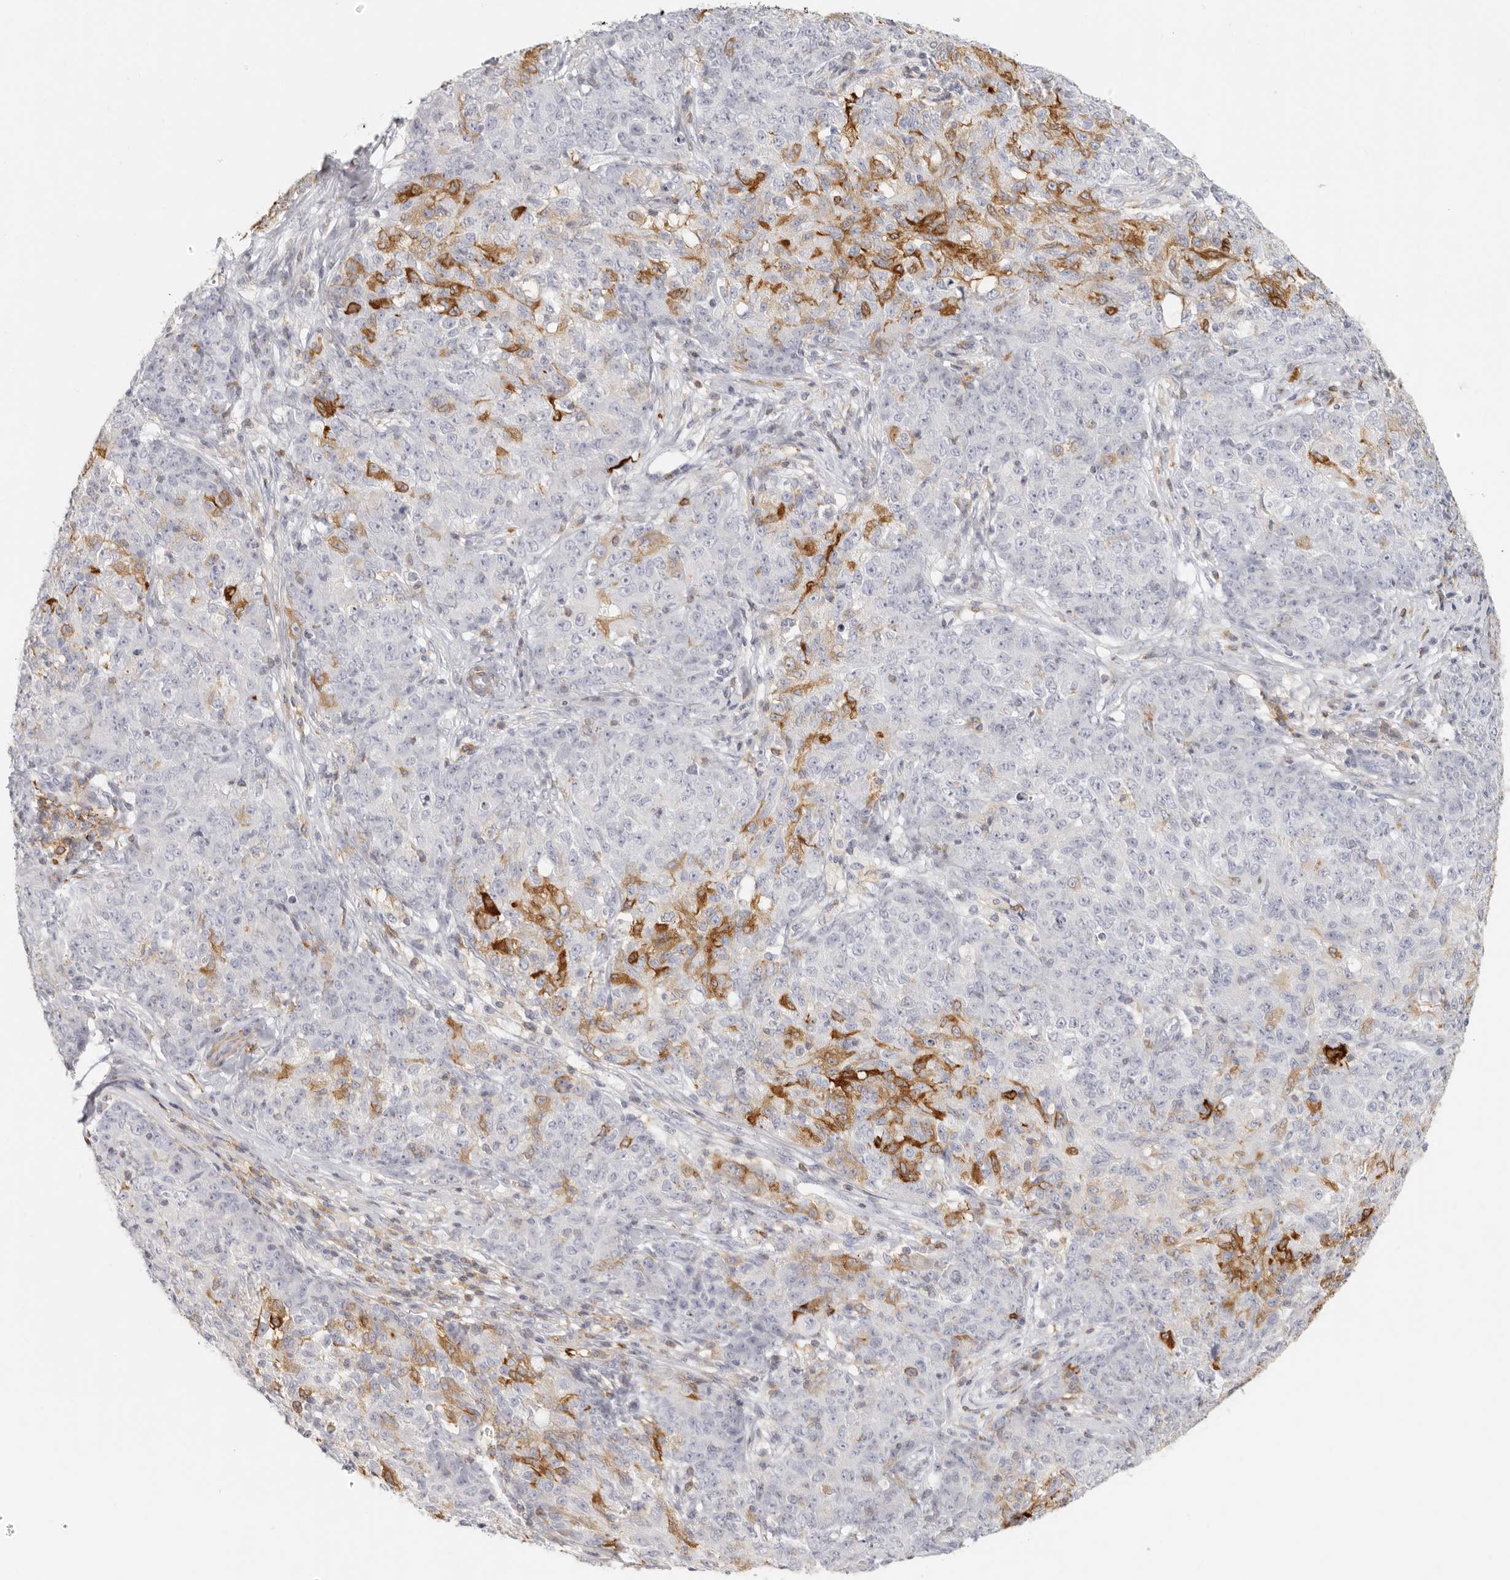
{"staining": {"intensity": "moderate", "quantity": "<25%", "location": "cytoplasmic/membranous"}, "tissue": "ovarian cancer", "cell_type": "Tumor cells", "image_type": "cancer", "snomed": [{"axis": "morphology", "description": "Carcinoma, endometroid"}, {"axis": "topography", "description": "Ovary"}], "caption": "An immunohistochemistry image of tumor tissue is shown. Protein staining in brown shows moderate cytoplasmic/membranous positivity in ovarian cancer within tumor cells.", "gene": "NIBAN1", "patient": {"sex": "female", "age": 42}}